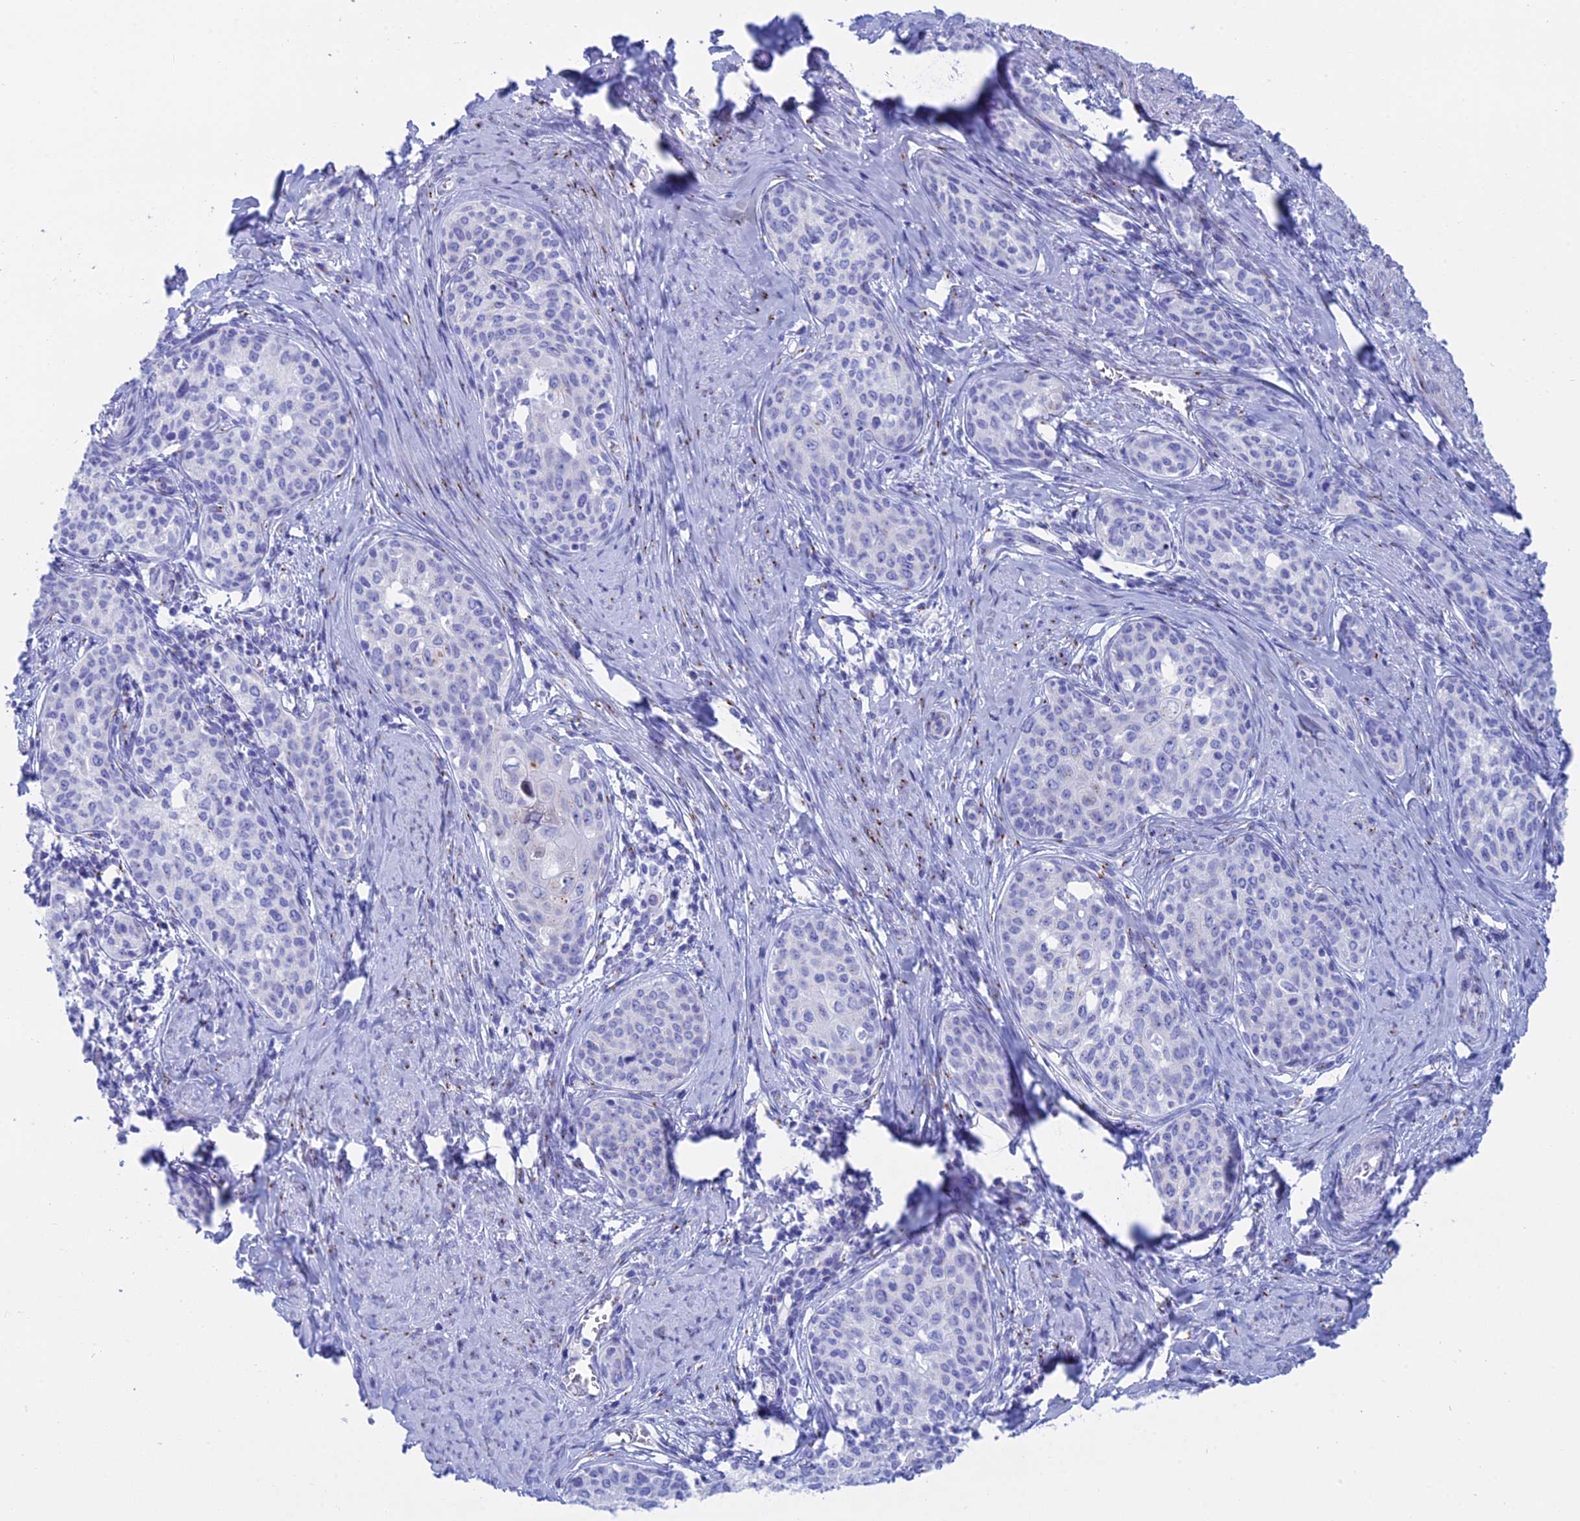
{"staining": {"intensity": "negative", "quantity": "none", "location": "none"}, "tissue": "cervical cancer", "cell_type": "Tumor cells", "image_type": "cancer", "snomed": [{"axis": "morphology", "description": "Squamous cell carcinoma, NOS"}, {"axis": "morphology", "description": "Adenocarcinoma, NOS"}, {"axis": "topography", "description": "Cervix"}], "caption": "A histopathology image of adenocarcinoma (cervical) stained for a protein demonstrates no brown staining in tumor cells.", "gene": "ERICH4", "patient": {"sex": "female", "age": 52}}